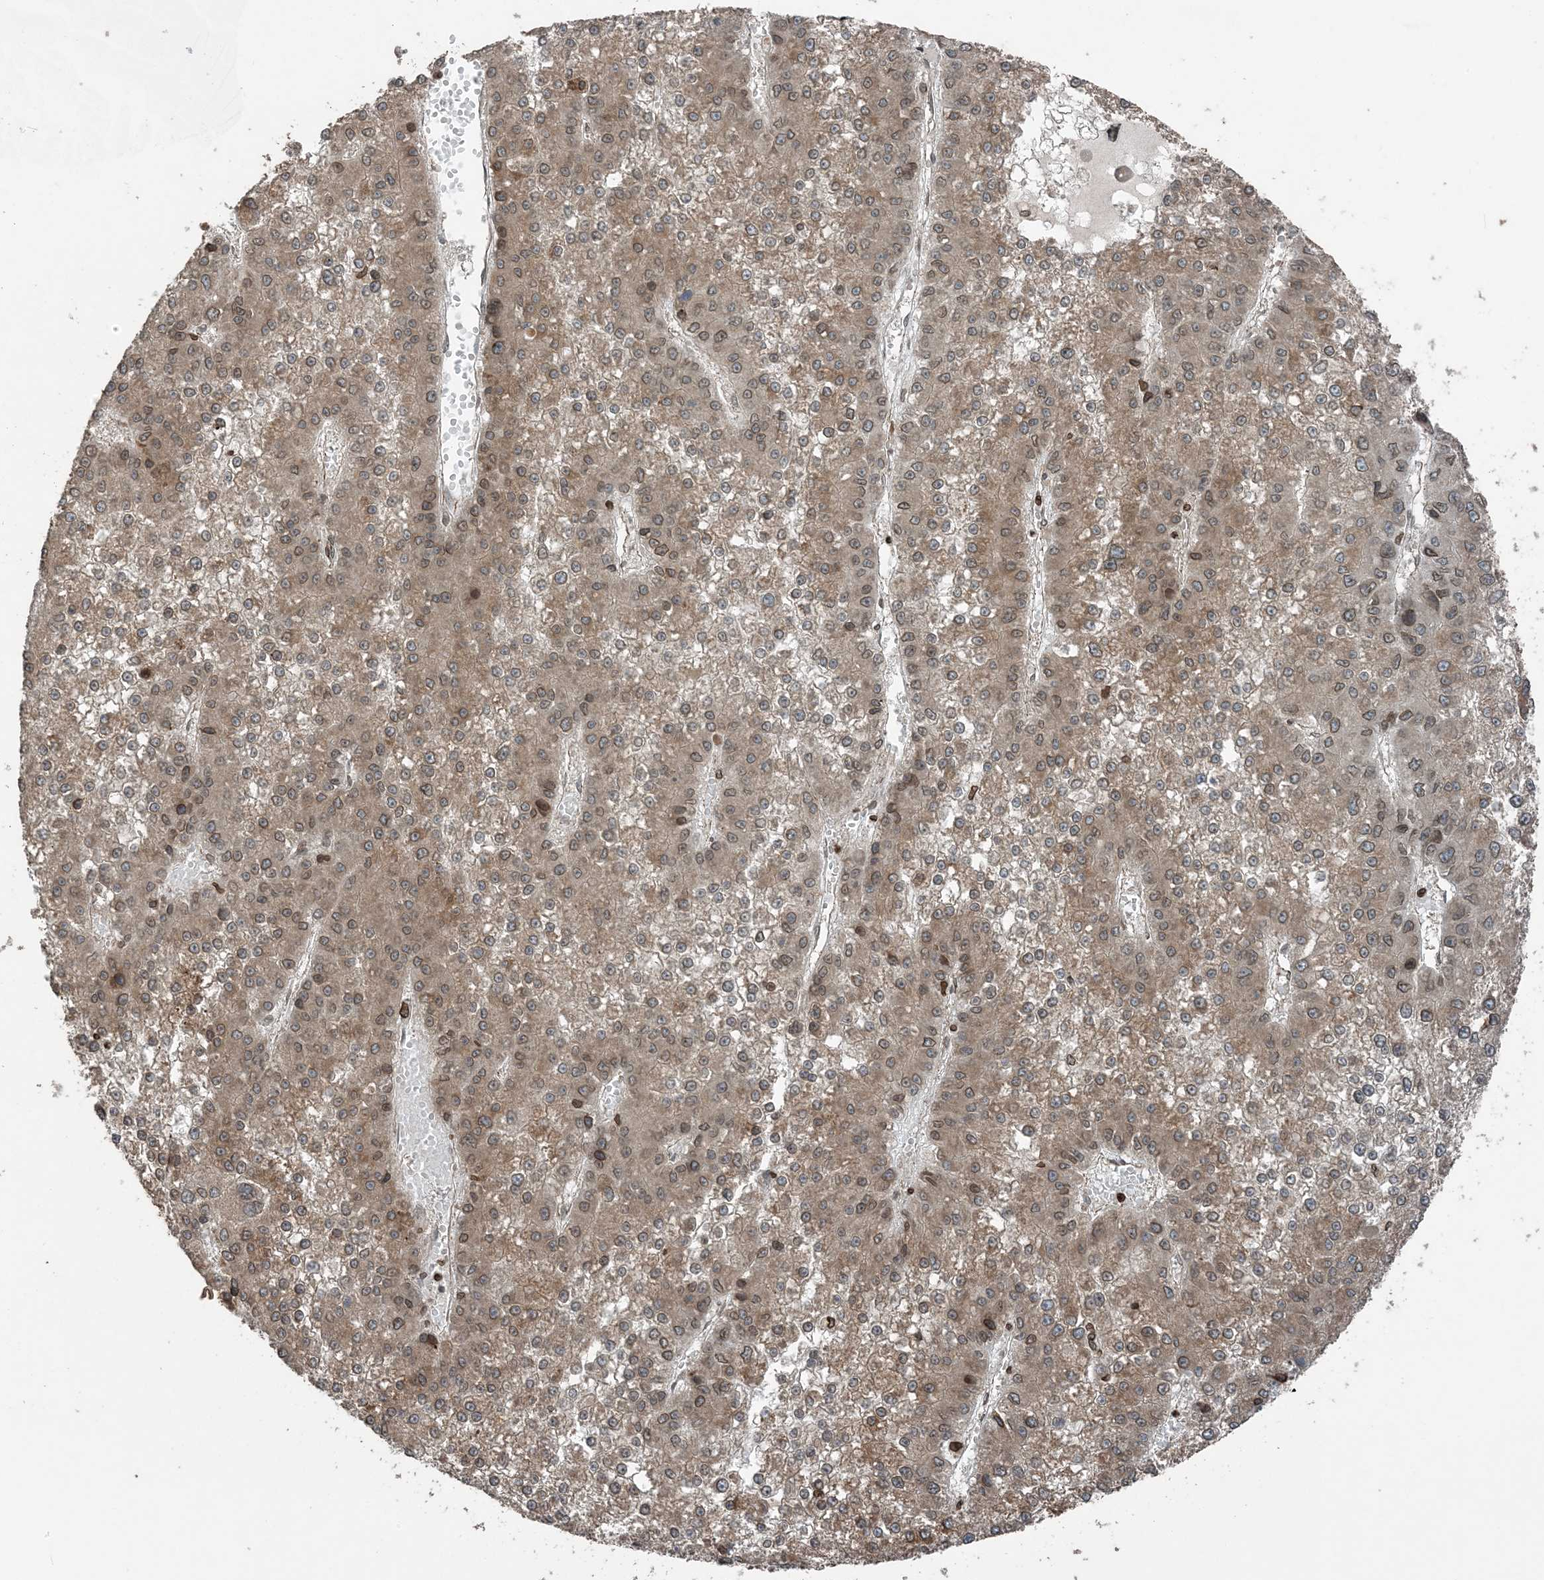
{"staining": {"intensity": "moderate", "quantity": ">75%", "location": "cytoplasmic/membranous,nuclear"}, "tissue": "liver cancer", "cell_type": "Tumor cells", "image_type": "cancer", "snomed": [{"axis": "morphology", "description": "Carcinoma, Hepatocellular, NOS"}, {"axis": "topography", "description": "Liver"}], "caption": "About >75% of tumor cells in liver cancer (hepatocellular carcinoma) exhibit moderate cytoplasmic/membranous and nuclear protein positivity as visualized by brown immunohistochemical staining.", "gene": "ZFAND2B", "patient": {"sex": "female", "age": 73}}